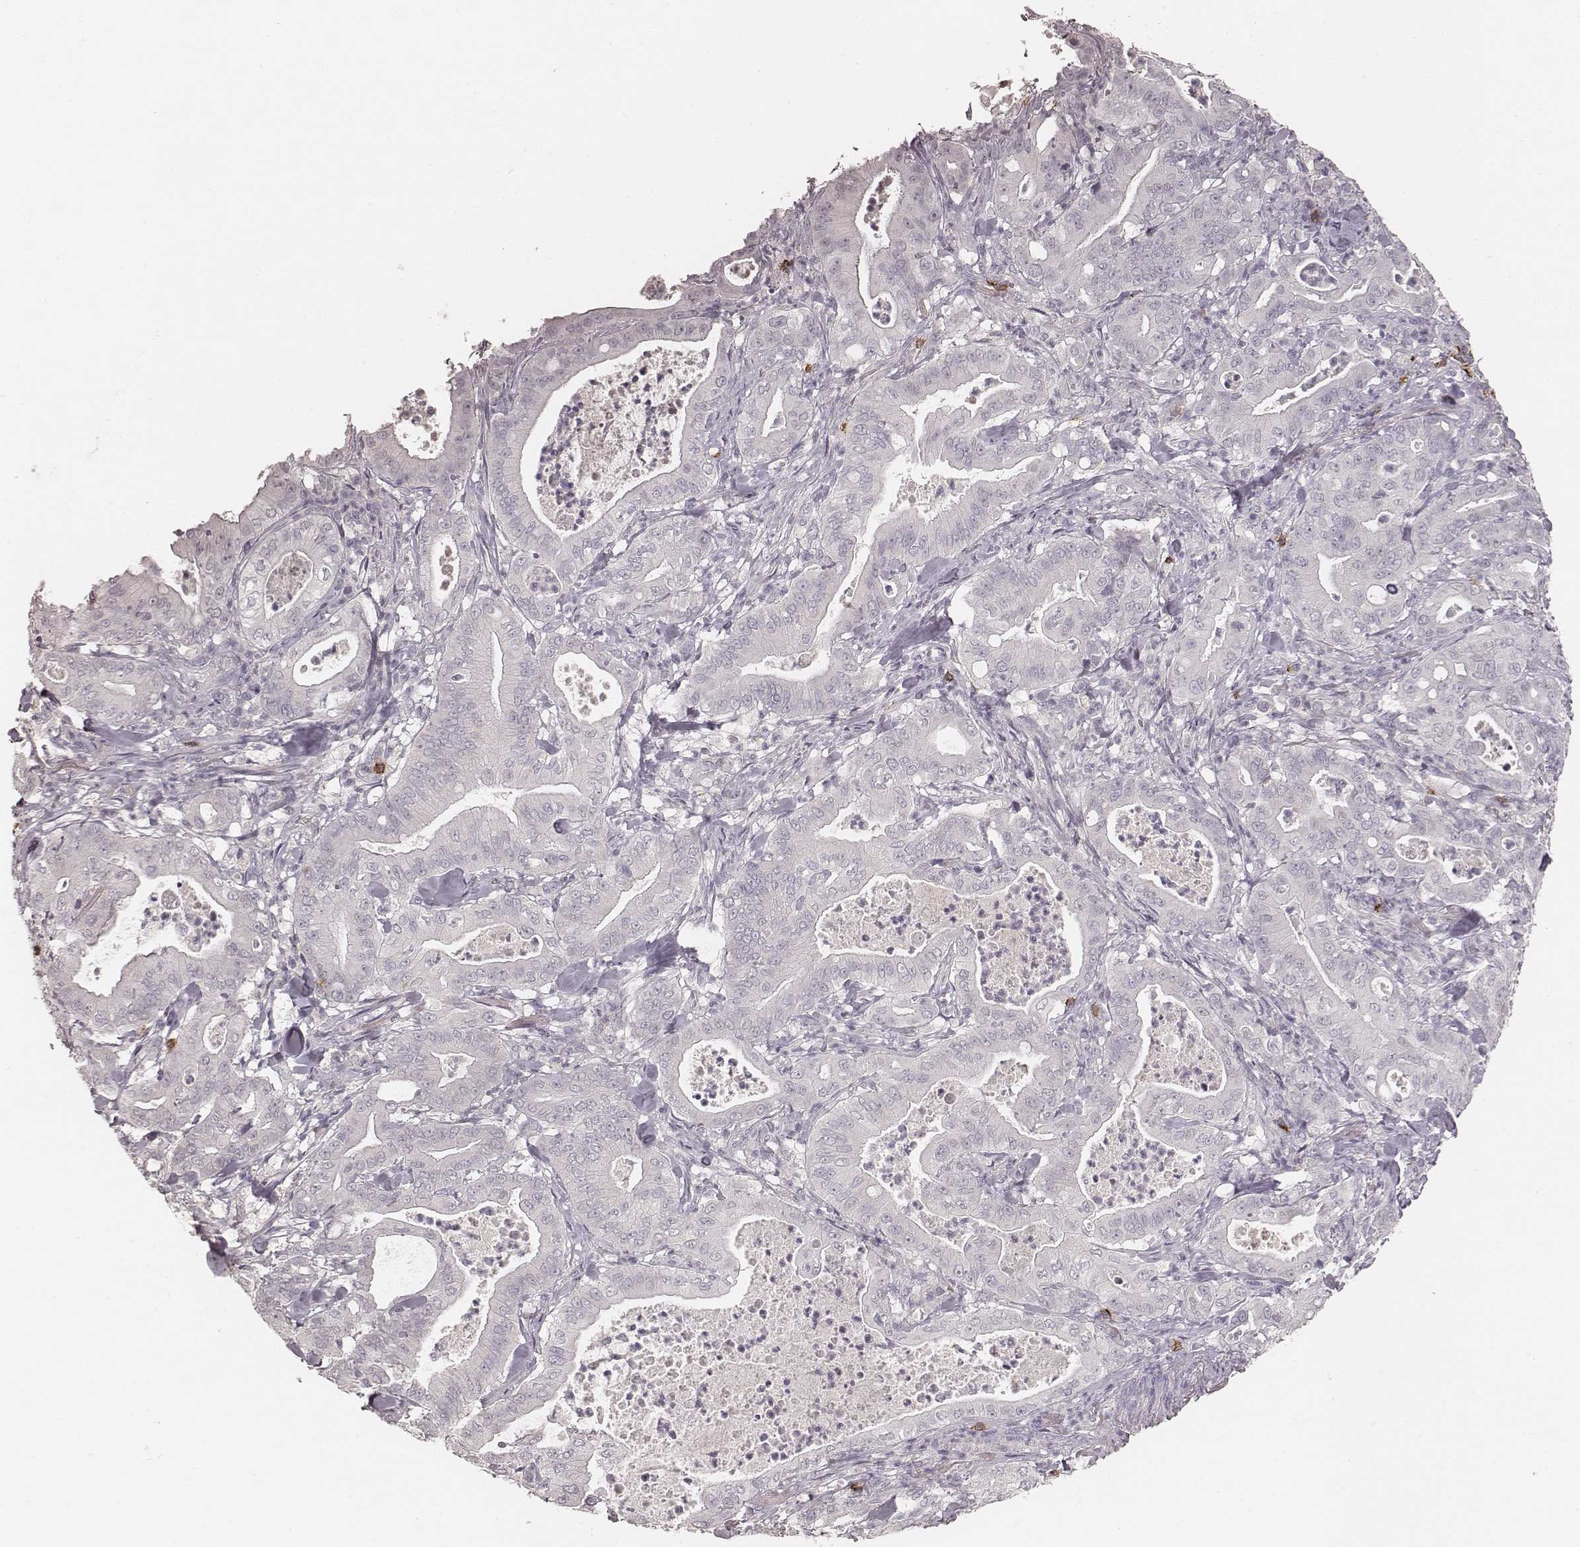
{"staining": {"intensity": "negative", "quantity": "none", "location": "none"}, "tissue": "pancreatic cancer", "cell_type": "Tumor cells", "image_type": "cancer", "snomed": [{"axis": "morphology", "description": "Adenocarcinoma, NOS"}, {"axis": "topography", "description": "Pancreas"}], "caption": "Photomicrograph shows no protein expression in tumor cells of adenocarcinoma (pancreatic) tissue.", "gene": "CD8A", "patient": {"sex": "male", "age": 71}}